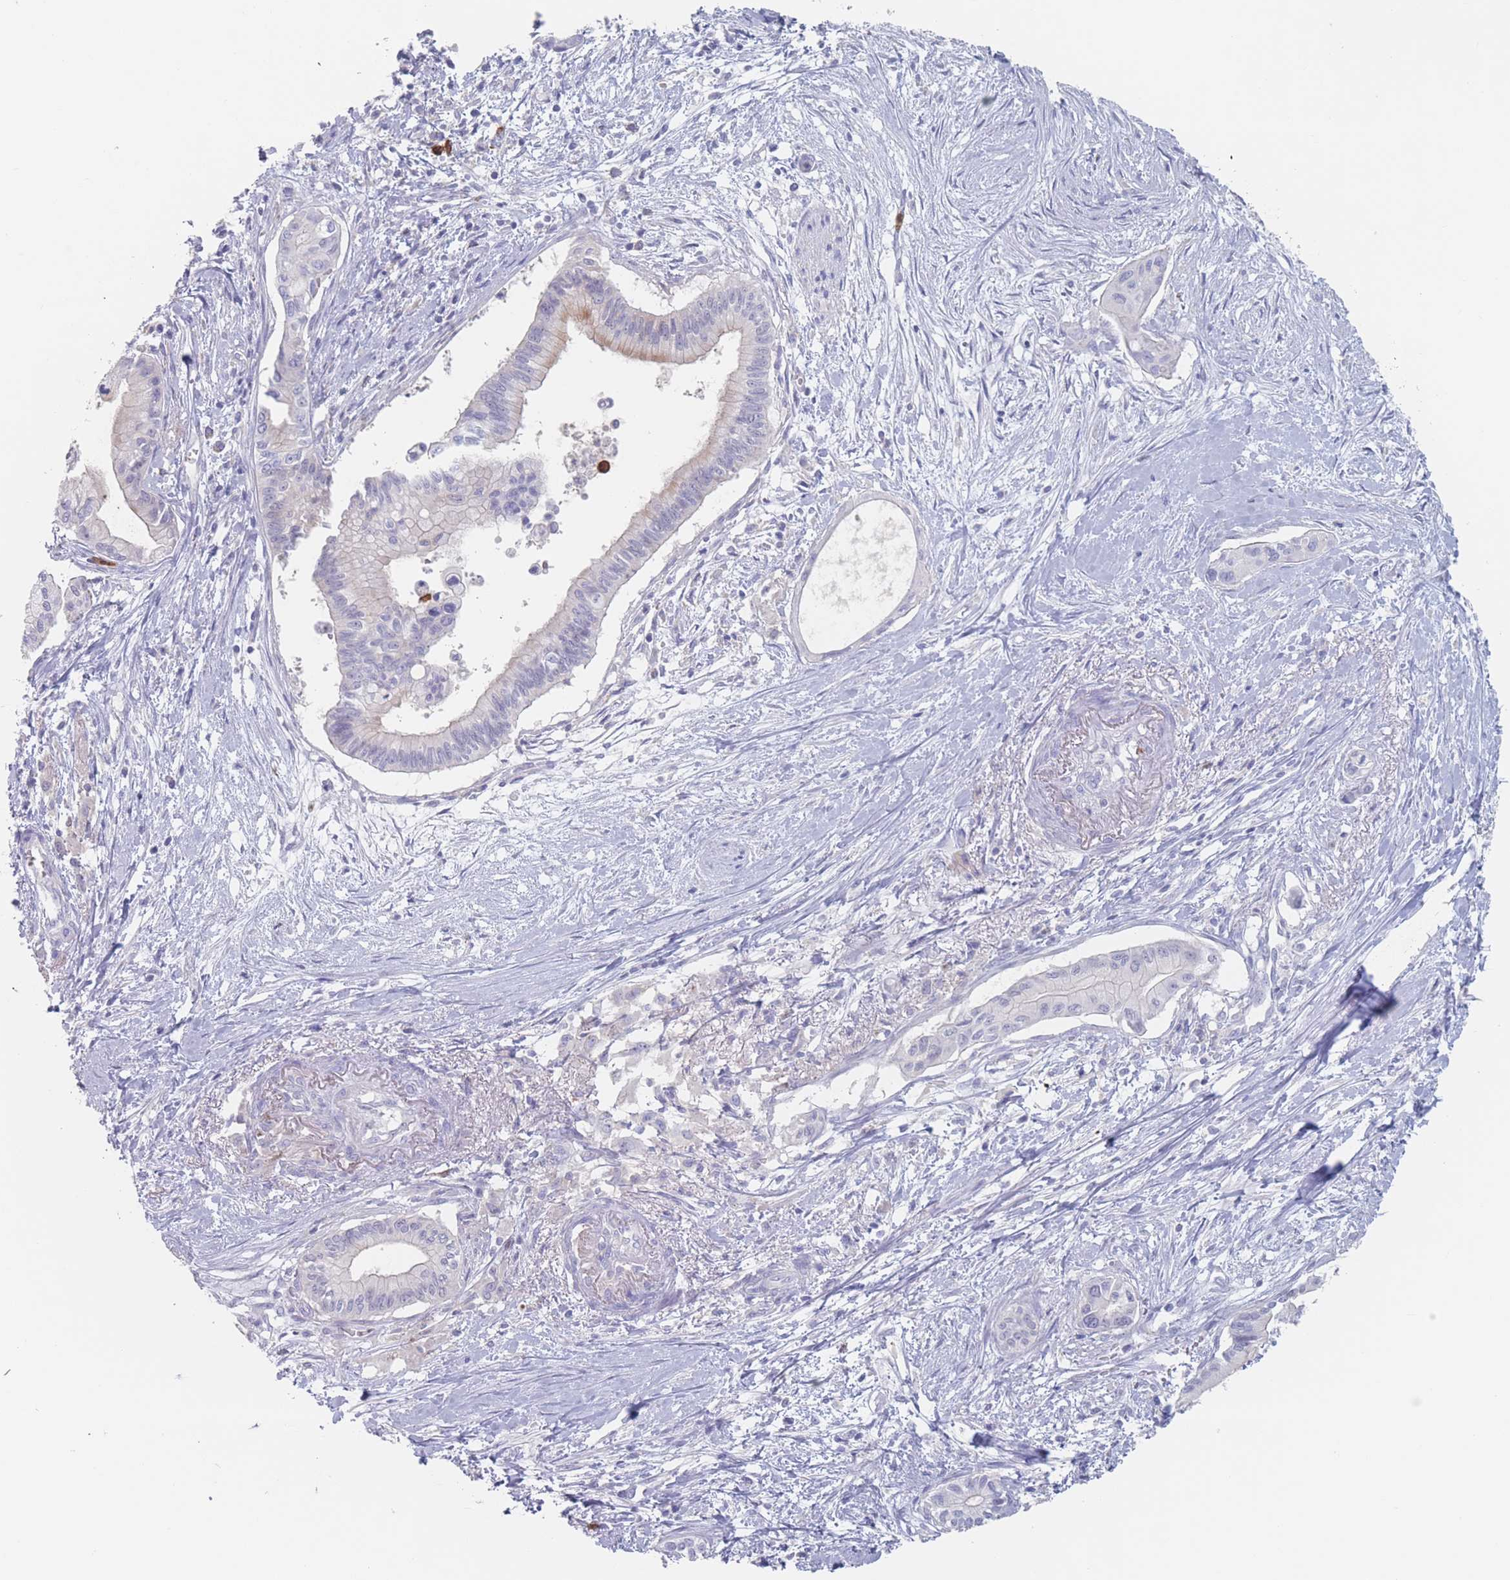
{"staining": {"intensity": "negative", "quantity": "none", "location": "none"}, "tissue": "pancreatic cancer", "cell_type": "Tumor cells", "image_type": "cancer", "snomed": [{"axis": "morphology", "description": "Adenocarcinoma, NOS"}, {"axis": "topography", "description": "Pancreas"}], "caption": "The image shows no significant positivity in tumor cells of pancreatic cancer (adenocarcinoma). (DAB (3,3'-diaminobenzidine) IHC with hematoxylin counter stain).", "gene": "ATP1A3", "patient": {"sex": "male", "age": 78}}